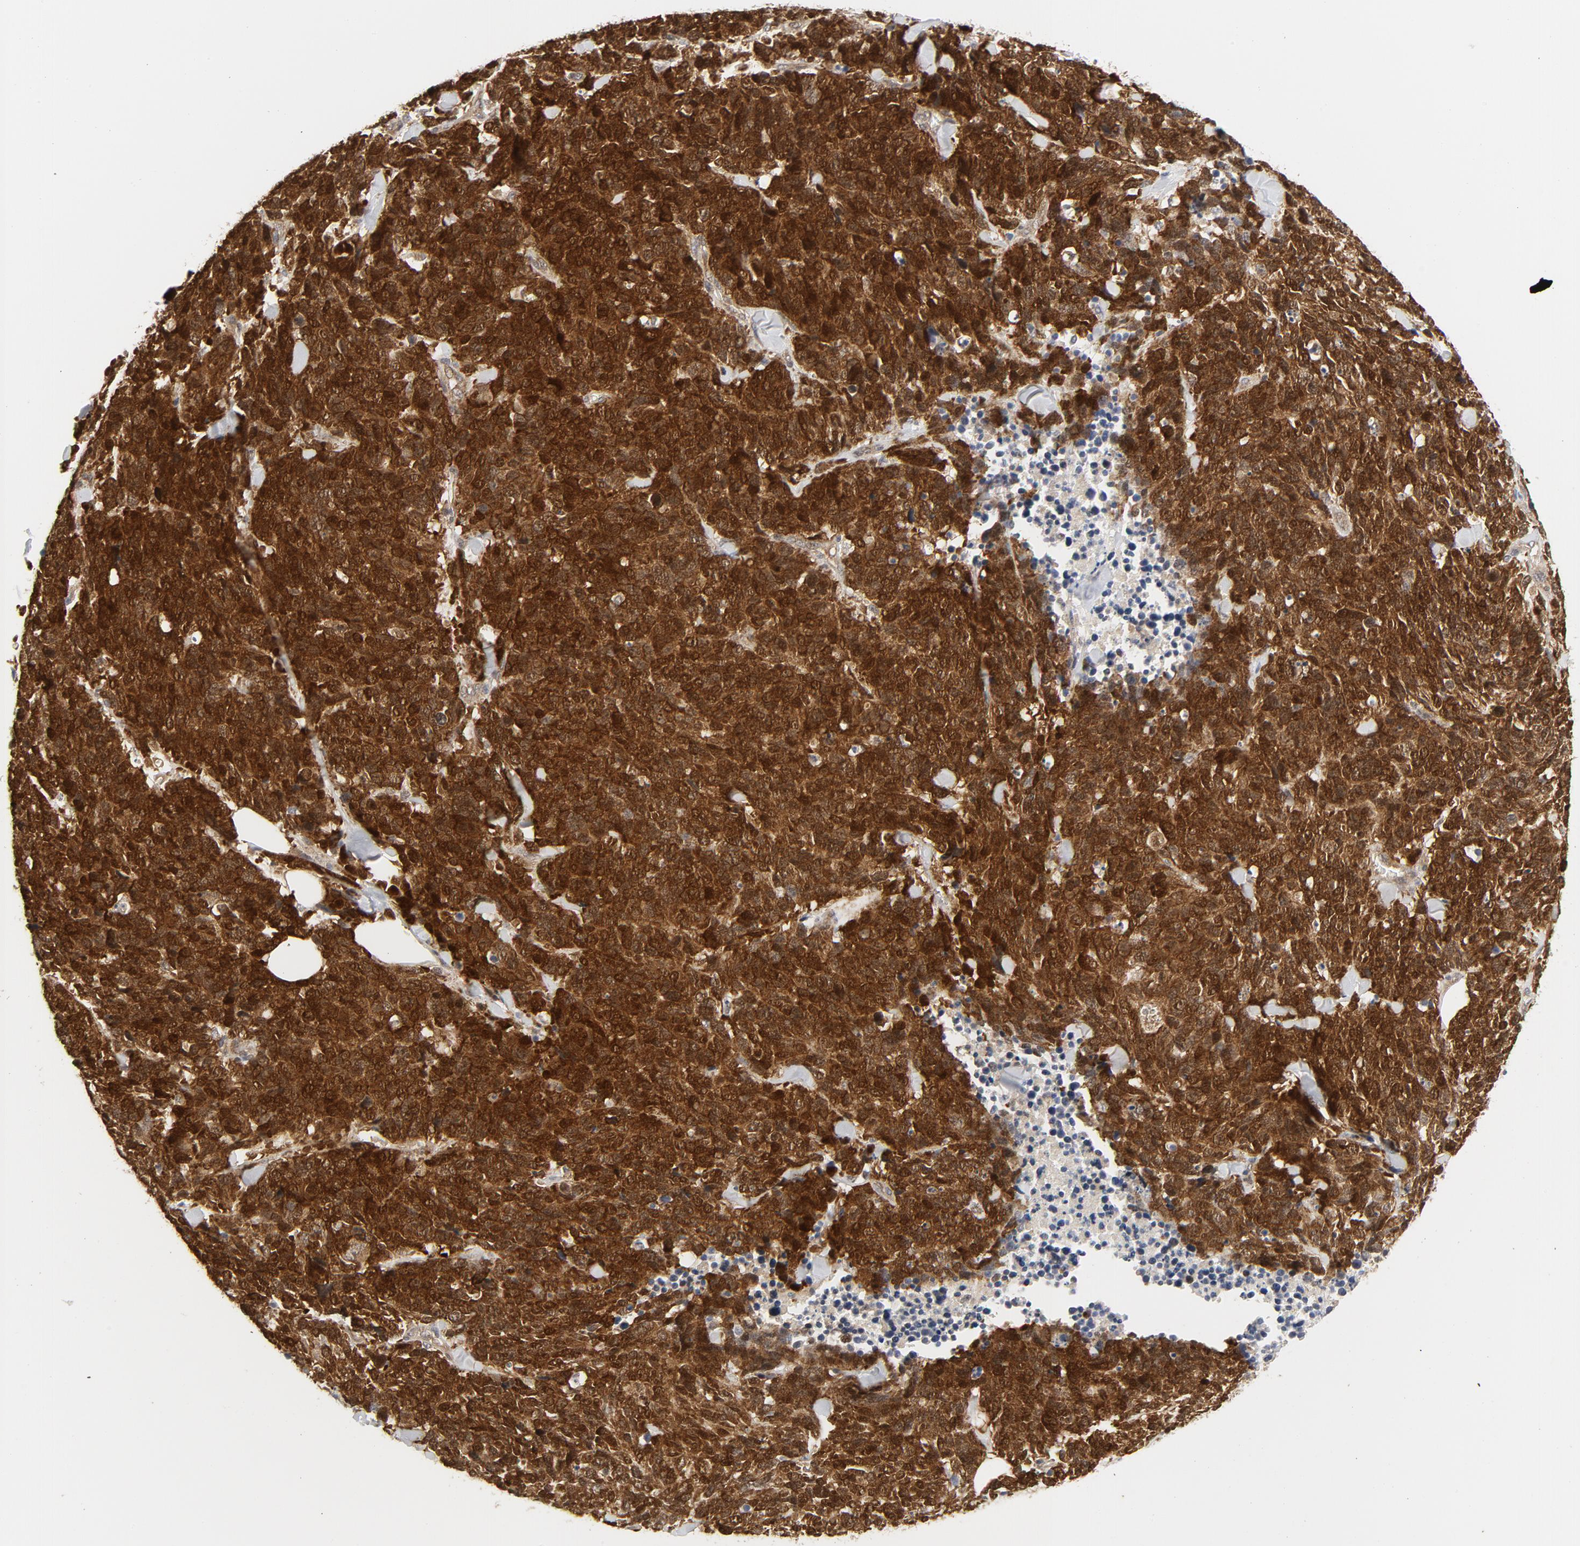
{"staining": {"intensity": "strong", "quantity": ">75%", "location": "cytoplasmic/membranous"}, "tissue": "lung cancer", "cell_type": "Tumor cells", "image_type": "cancer", "snomed": [{"axis": "morphology", "description": "Neoplasm, malignant, NOS"}, {"axis": "topography", "description": "Lung"}], "caption": "The histopathology image displays staining of malignant neoplasm (lung), revealing strong cytoplasmic/membranous protein expression (brown color) within tumor cells.", "gene": "MAP2K7", "patient": {"sex": "female", "age": 58}}